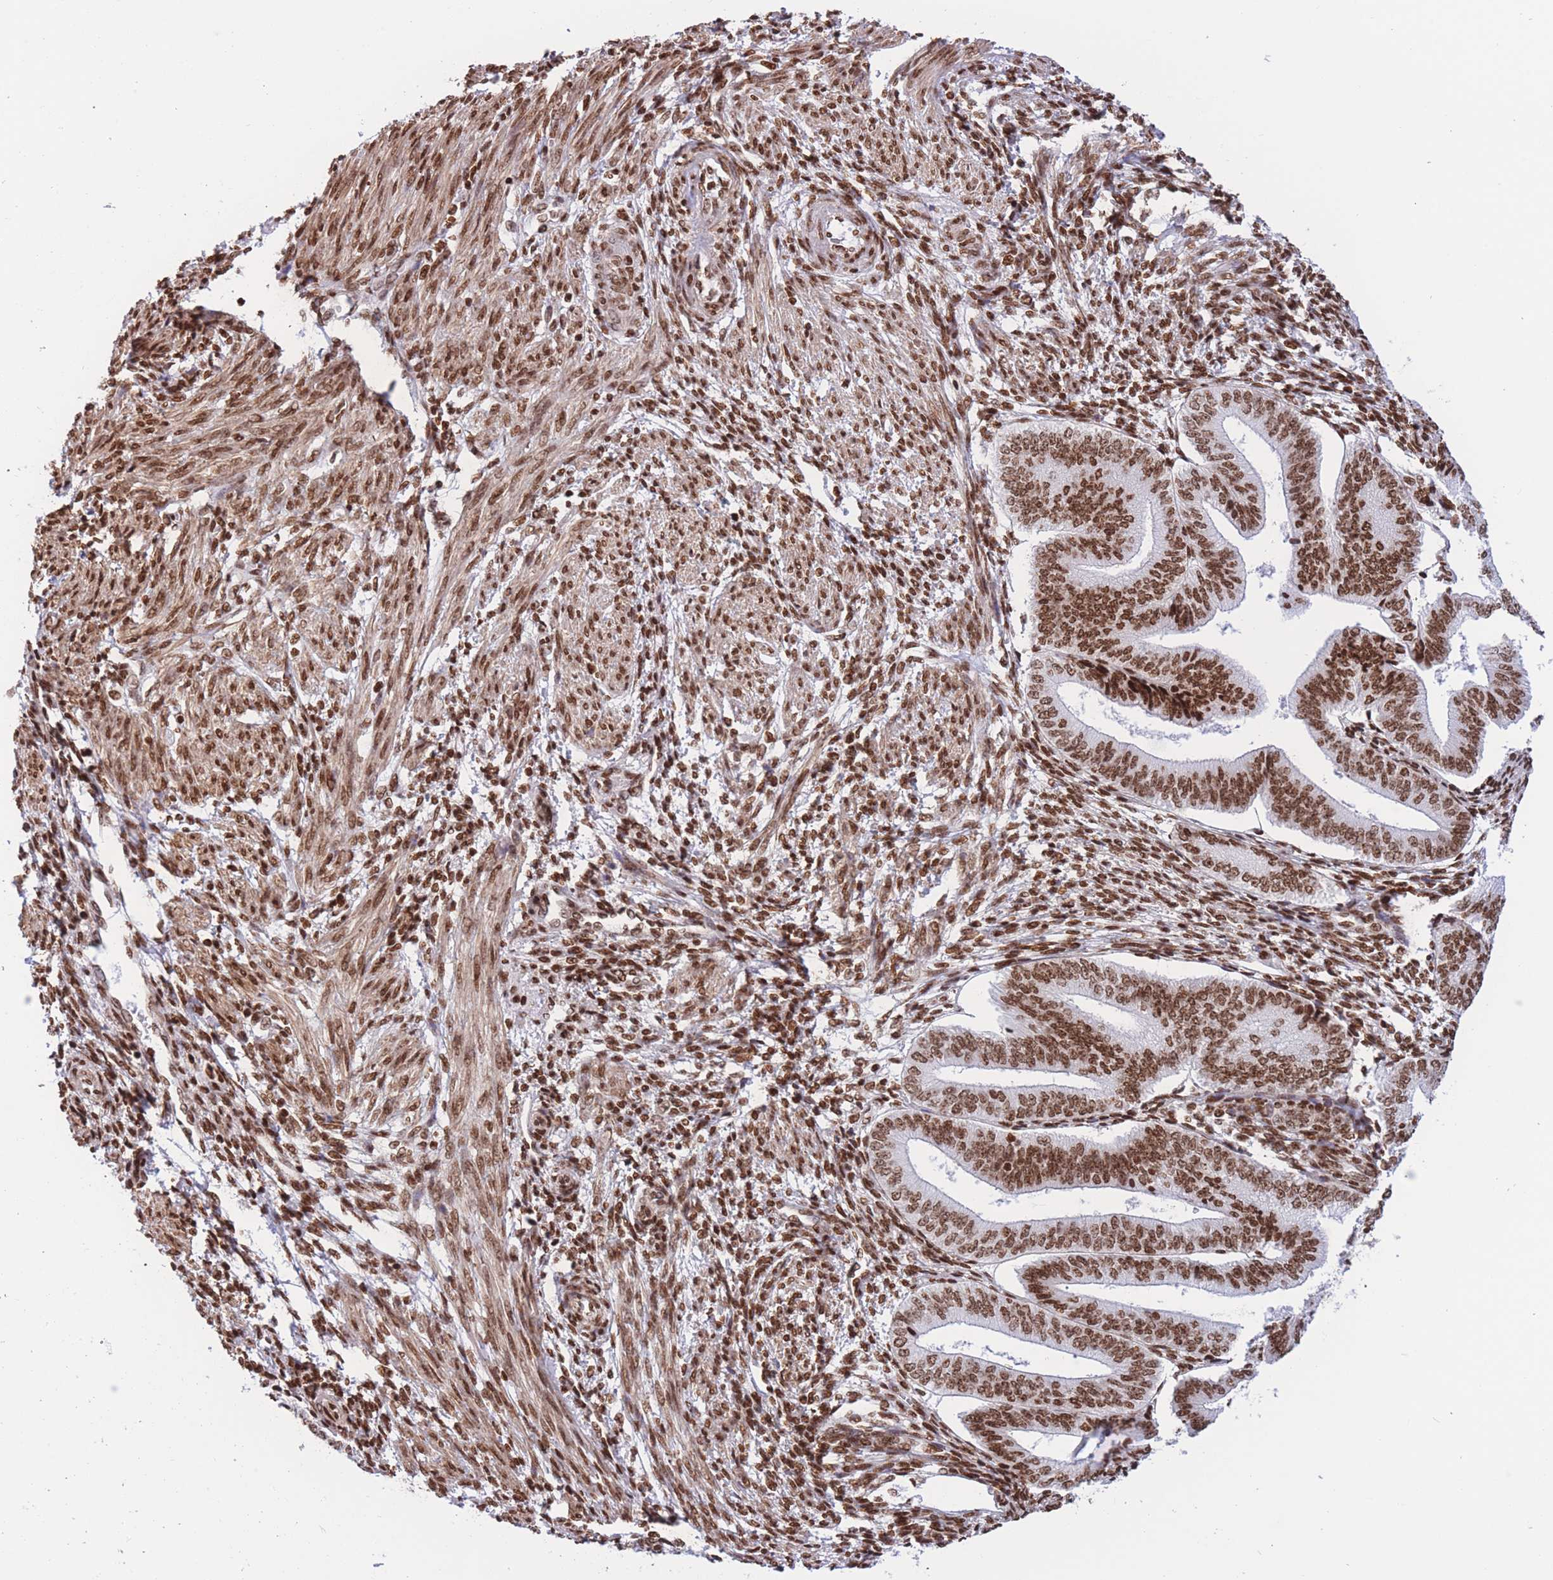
{"staining": {"intensity": "strong", "quantity": ">75%", "location": "nuclear"}, "tissue": "endometrium", "cell_type": "Cells in endometrial stroma", "image_type": "normal", "snomed": [{"axis": "morphology", "description": "Normal tissue, NOS"}, {"axis": "topography", "description": "Endometrium"}], "caption": "Endometrium stained with immunohistochemistry displays strong nuclear staining in about >75% of cells in endometrial stroma.", "gene": "H2BC10", "patient": {"sex": "female", "age": 34}}